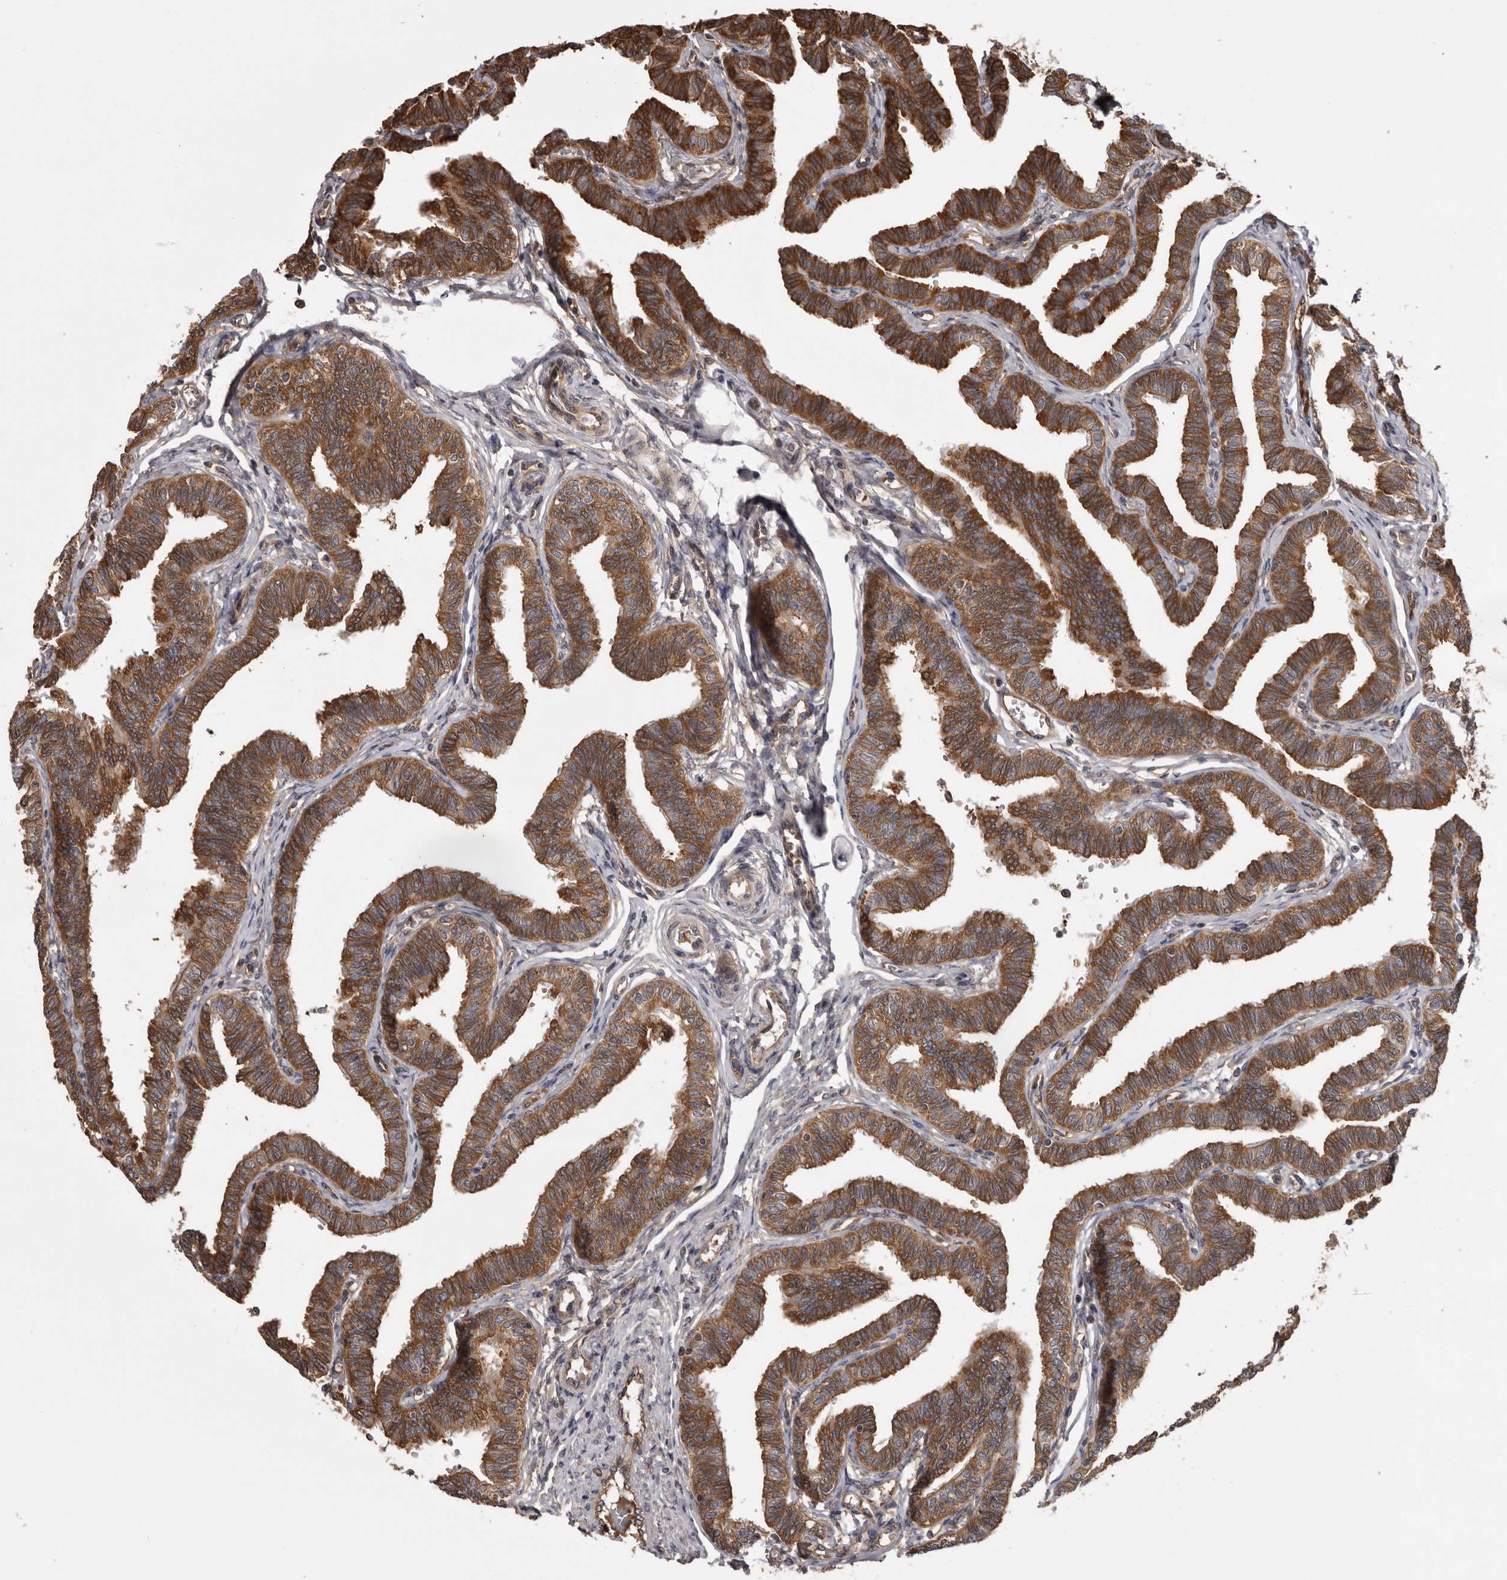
{"staining": {"intensity": "strong", "quantity": ">75%", "location": "cytoplasmic/membranous"}, "tissue": "fallopian tube", "cell_type": "Glandular cells", "image_type": "normal", "snomed": [{"axis": "morphology", "description": "Normal tissue, NOS"}, {"axis": "topography", "description": "Fallopian tube"}, {"axis": "topography", "description": "Ovary"}], "caption": "A high-resolution image shows IHC staining of normal fallopian tube, which reveals strong cytoplasmic/membranous staining in approximately >75% of glandular cells.", "gene": "DARS1", "patient": {"sex": "female", "age": 23}}